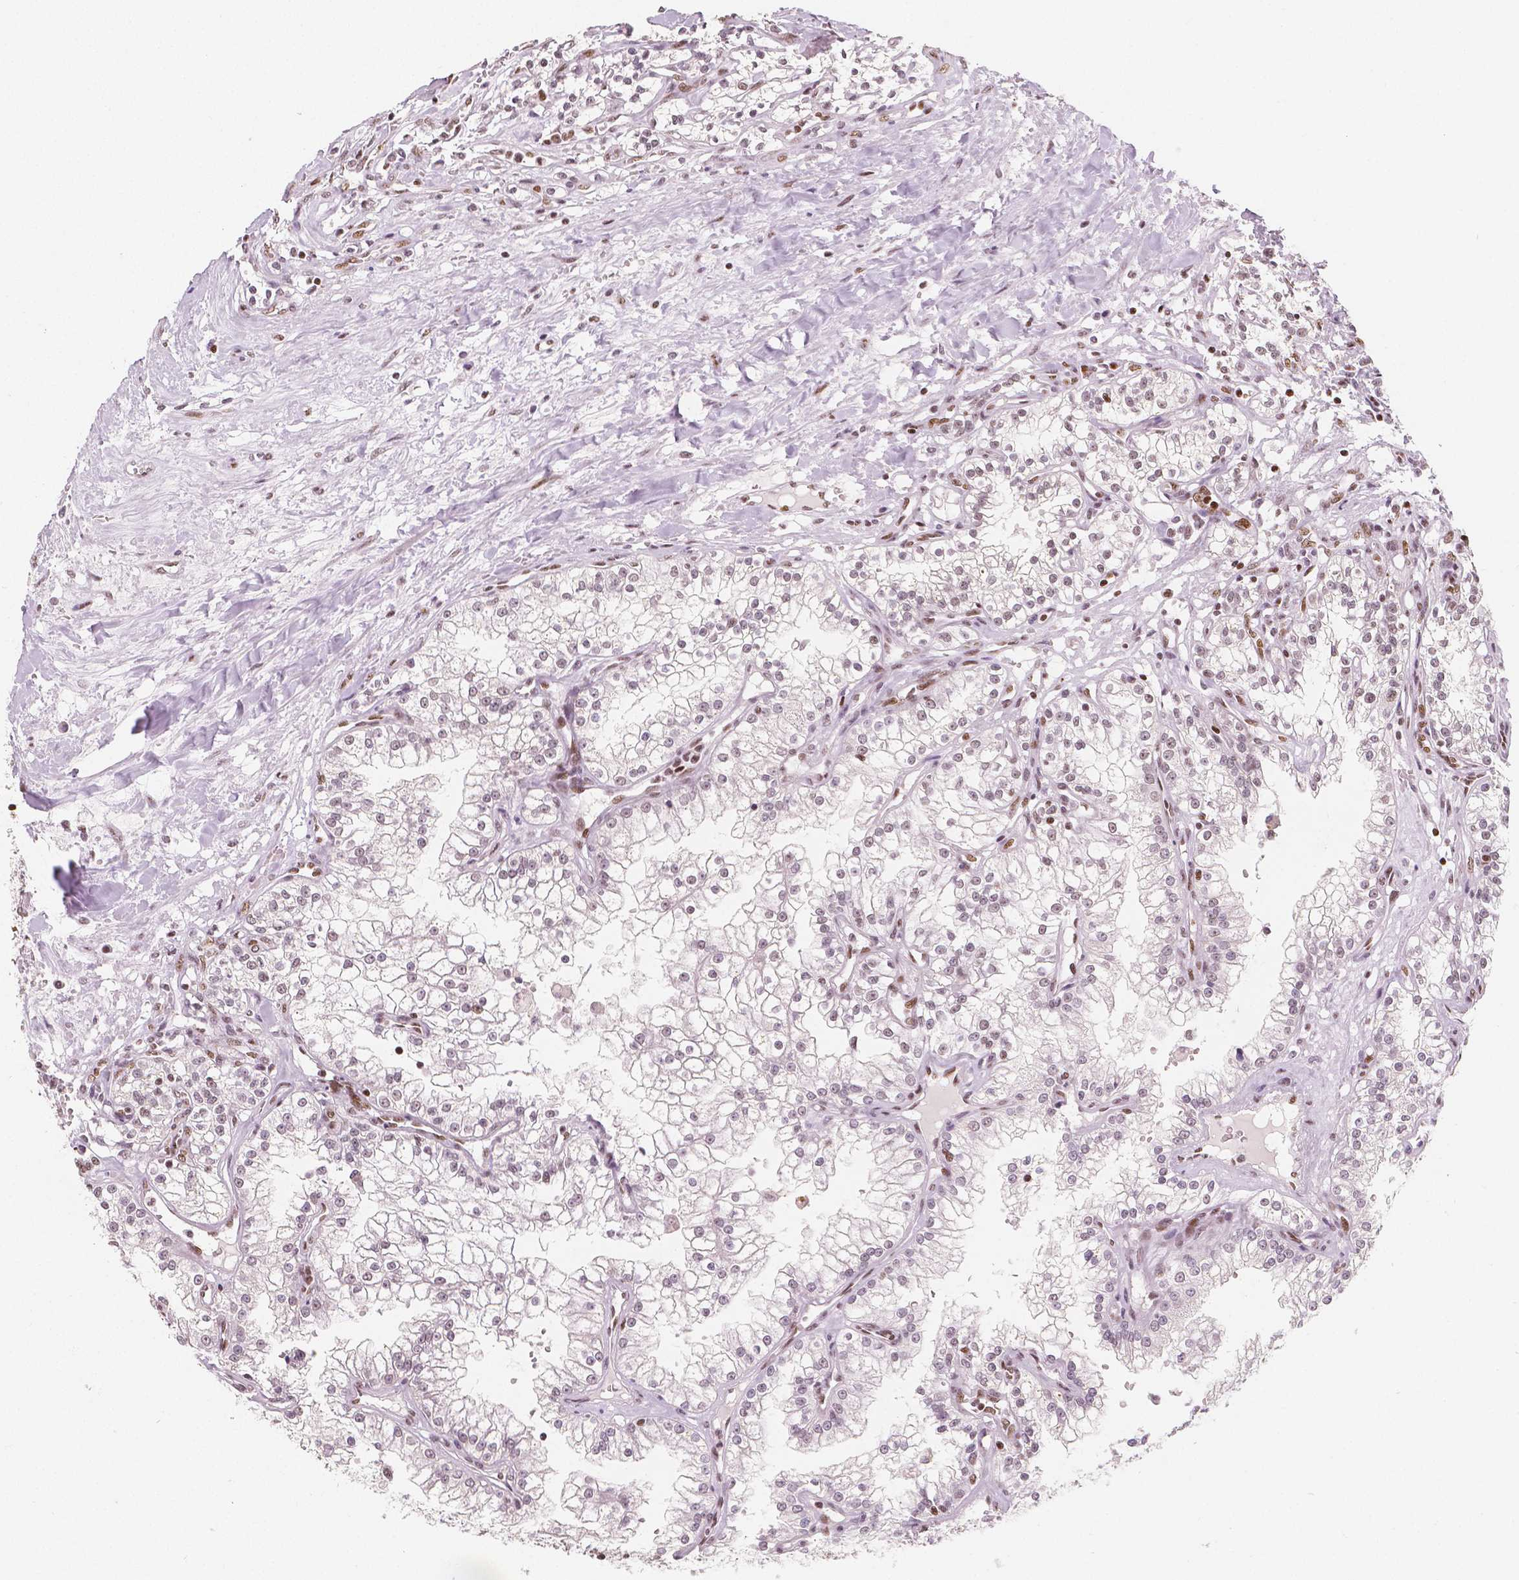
{"staining": {"intensity": "weak", "quantity": "<25%", "location": "nuclear"}, "tissue": "renal cancer", "cell_type": "Tumor cells", "image_type": "cancer", "snomed": [{"axis": "morphology", "description": "Adenocarcinoma, NOS"}, {"axis": "topography", "description": "Kidney"}], "caption": "Photomicrograph shows no significant protein positivity in tumor cells of renal cancer.", "gene": "HDAC1", "patient": {"sex": "male", "age": 36}}